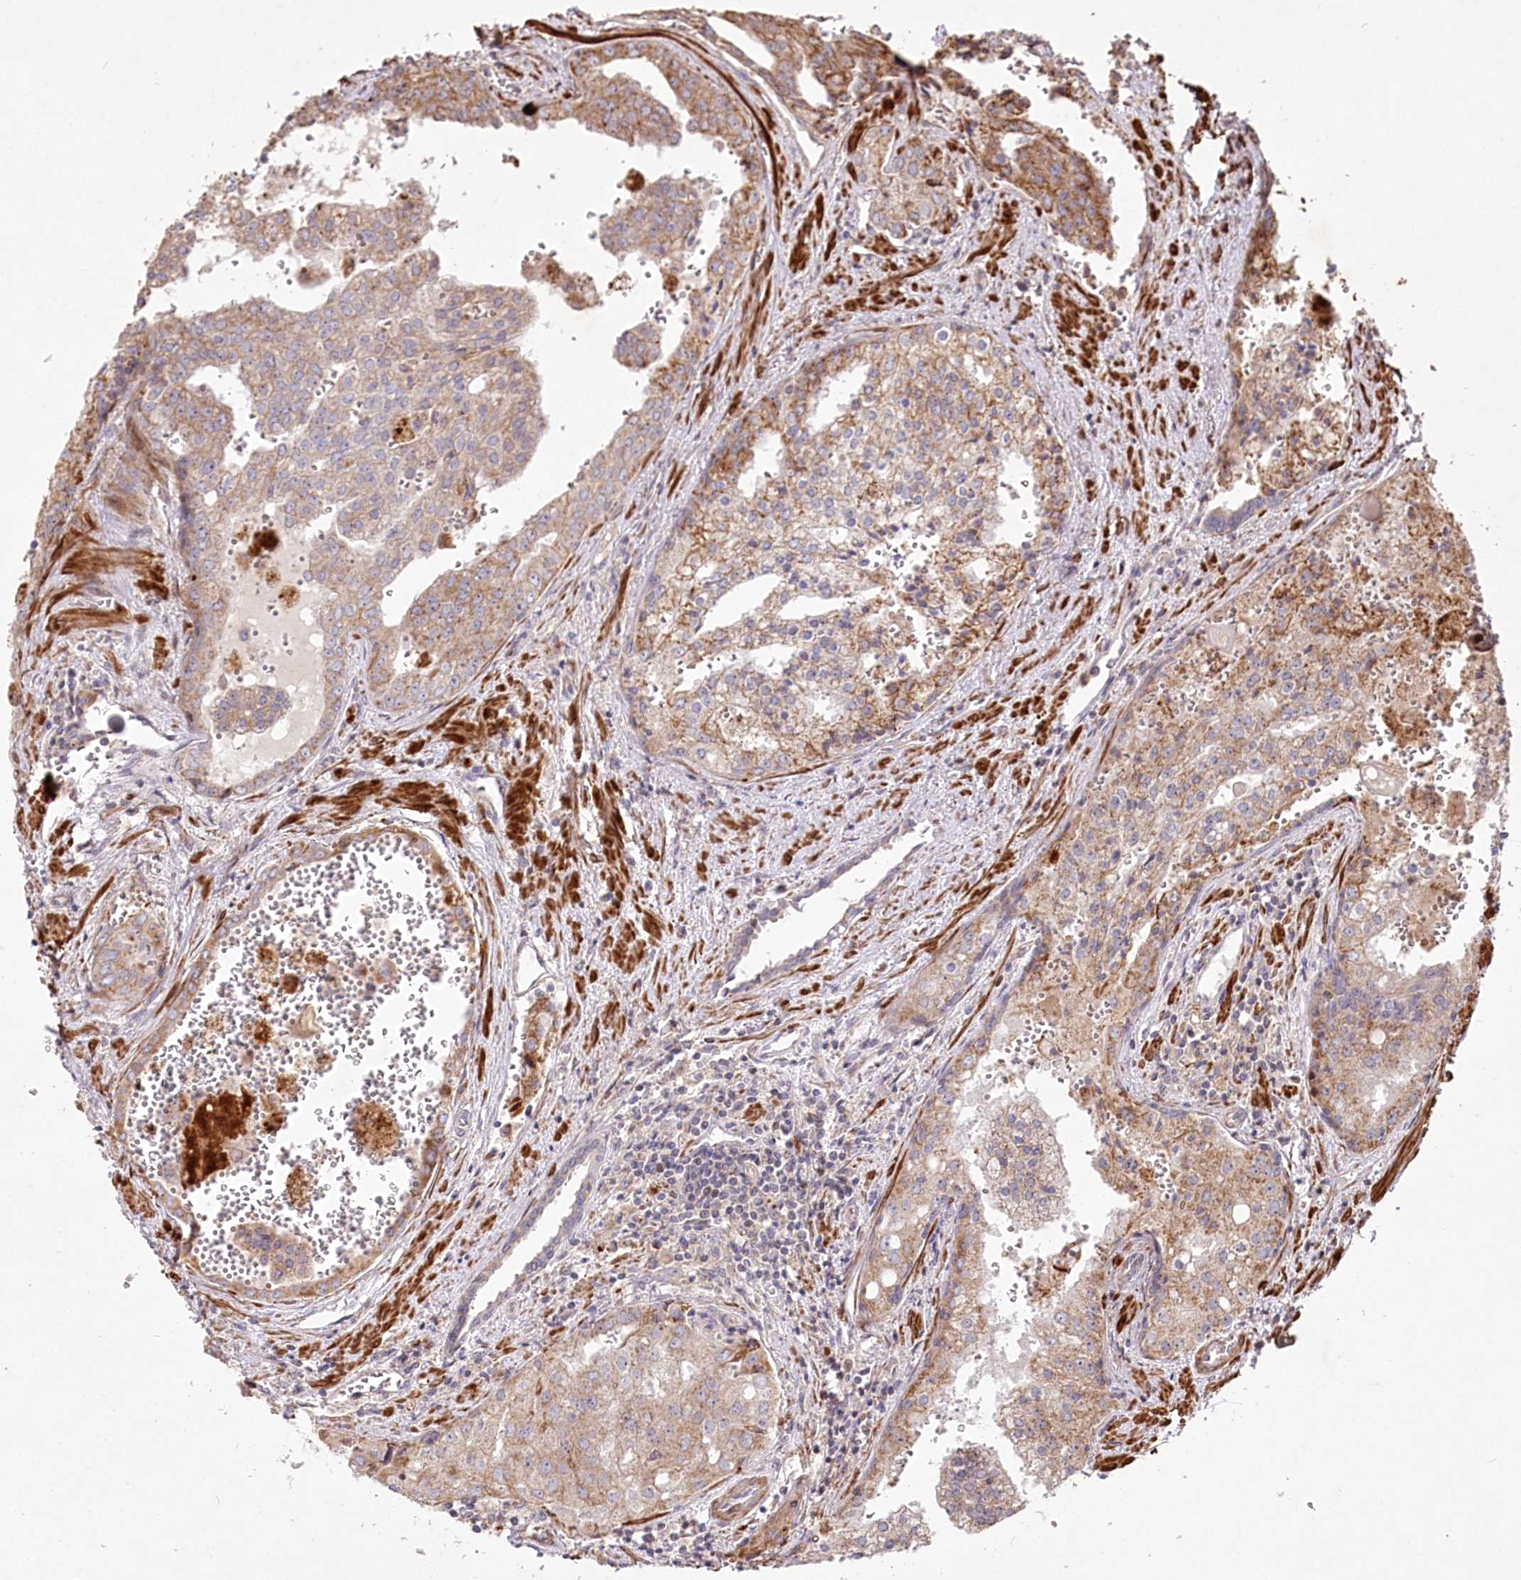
{"staining": {"intensity": "moderate", "quantity": "25%-75%", "location": "cytoplasmic/membranous"}, "tissue": "prostate cancer", "cell_type": "Tumor cells", "image_type": "cancer", "snomed": [{"axis": "morphology", "description": "Adenocarcinoma, High grade"}, {"axis": "topography", "description": "Prostate"}], "caption": "Prostate cancer (high-grade adenocarcinoma) tissue displays moderate cytoplasmic/membranous positivity in about 25%-75% of tumor cells, visualized by immunohistochemistry. The protein is stained brown, and the nuclei are stained in blue (DAB IHC with brightfield microscopy, high magnification).", "gene": "PSTK", "patient": {"sex": "male", "age": 68}}